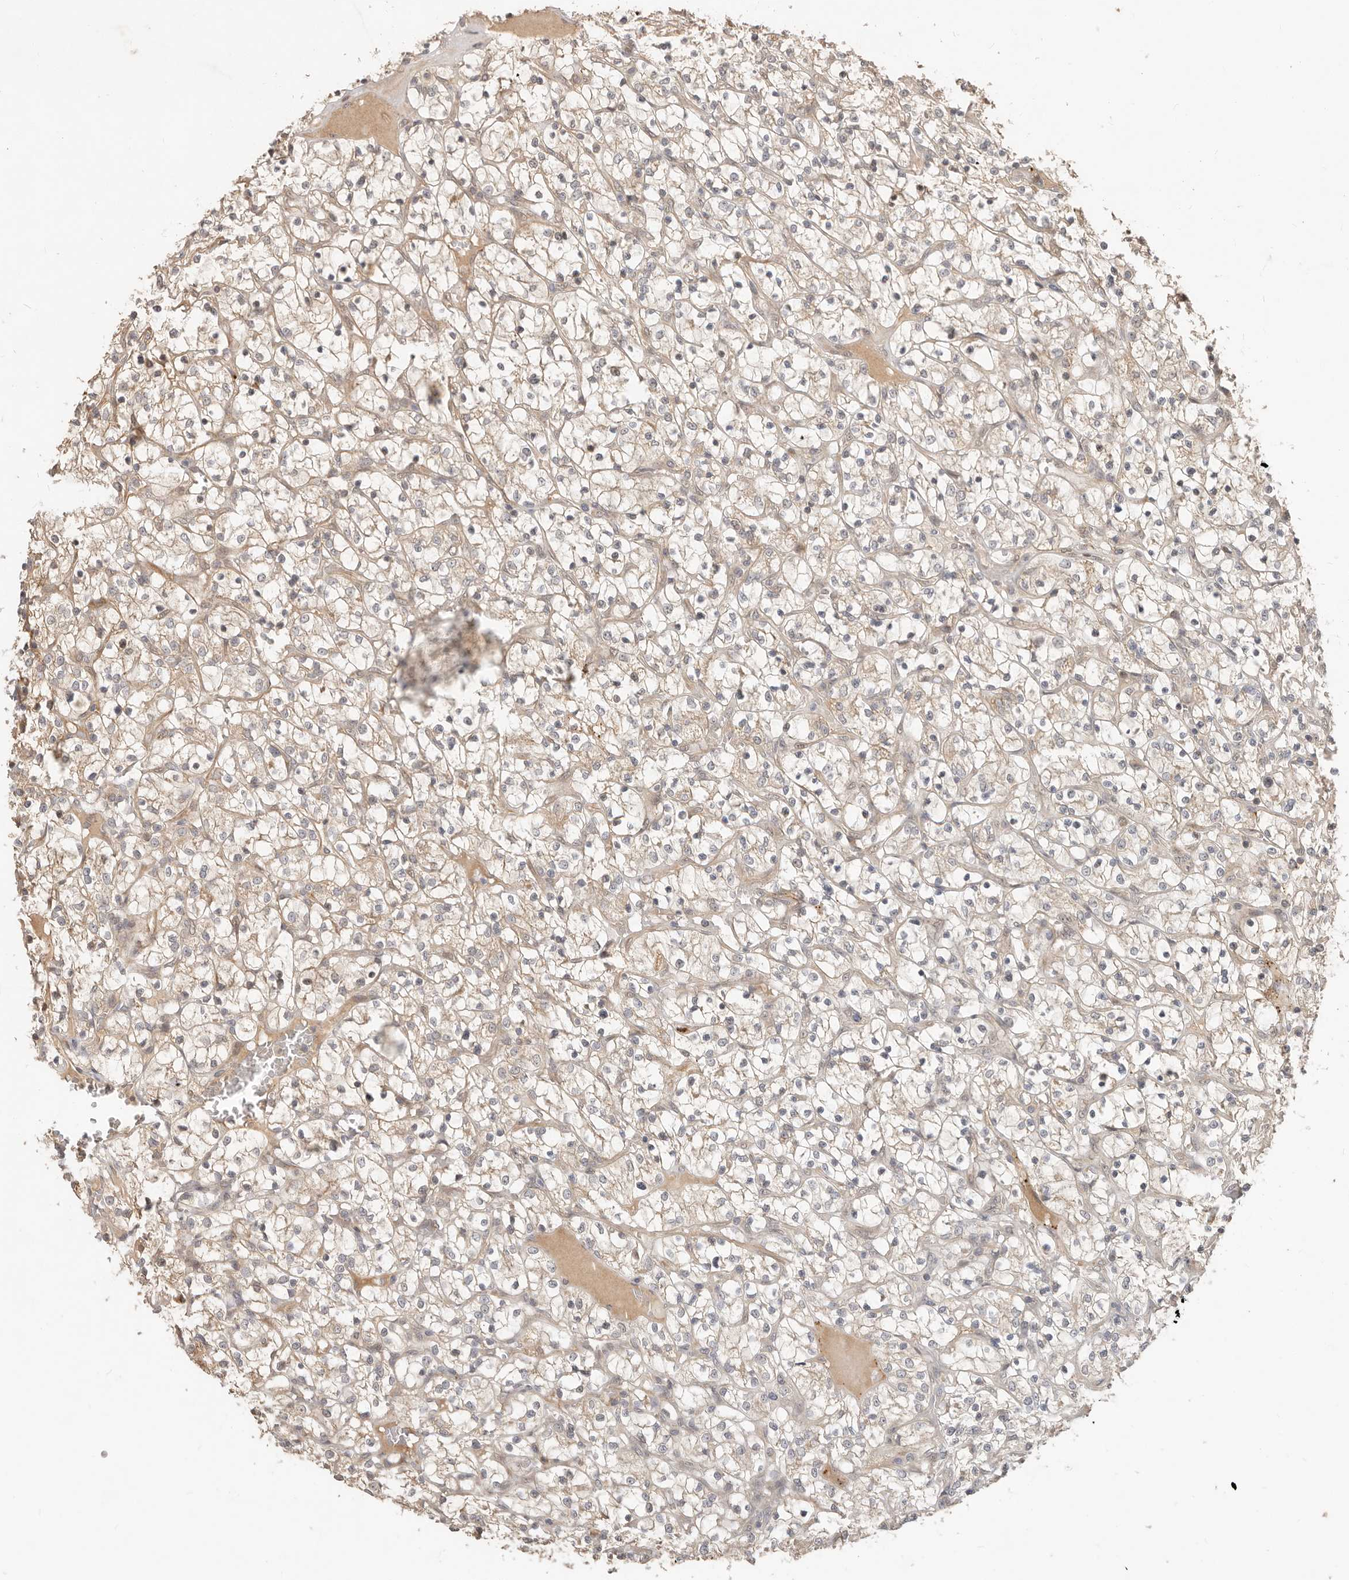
{"staining": {"intensity": "negative", "quantity": "none", "location": "none"}, "tissue": "renal cancer", "cell_type": "Tumor cells", "image_type": "cancer", "snomed": [{"axis": "morphology", "description": "Adenocarcinoma, NOS"}, {"axis": "topography", "description": "Kidney"}], "caption": "This is a micrograph of immunohistochemistry staining of adenocarcinoma (renal), which shows no staining in tumor cells.", "gene": "MTFR2", "patient": {"sex": "female", "age": 69}}